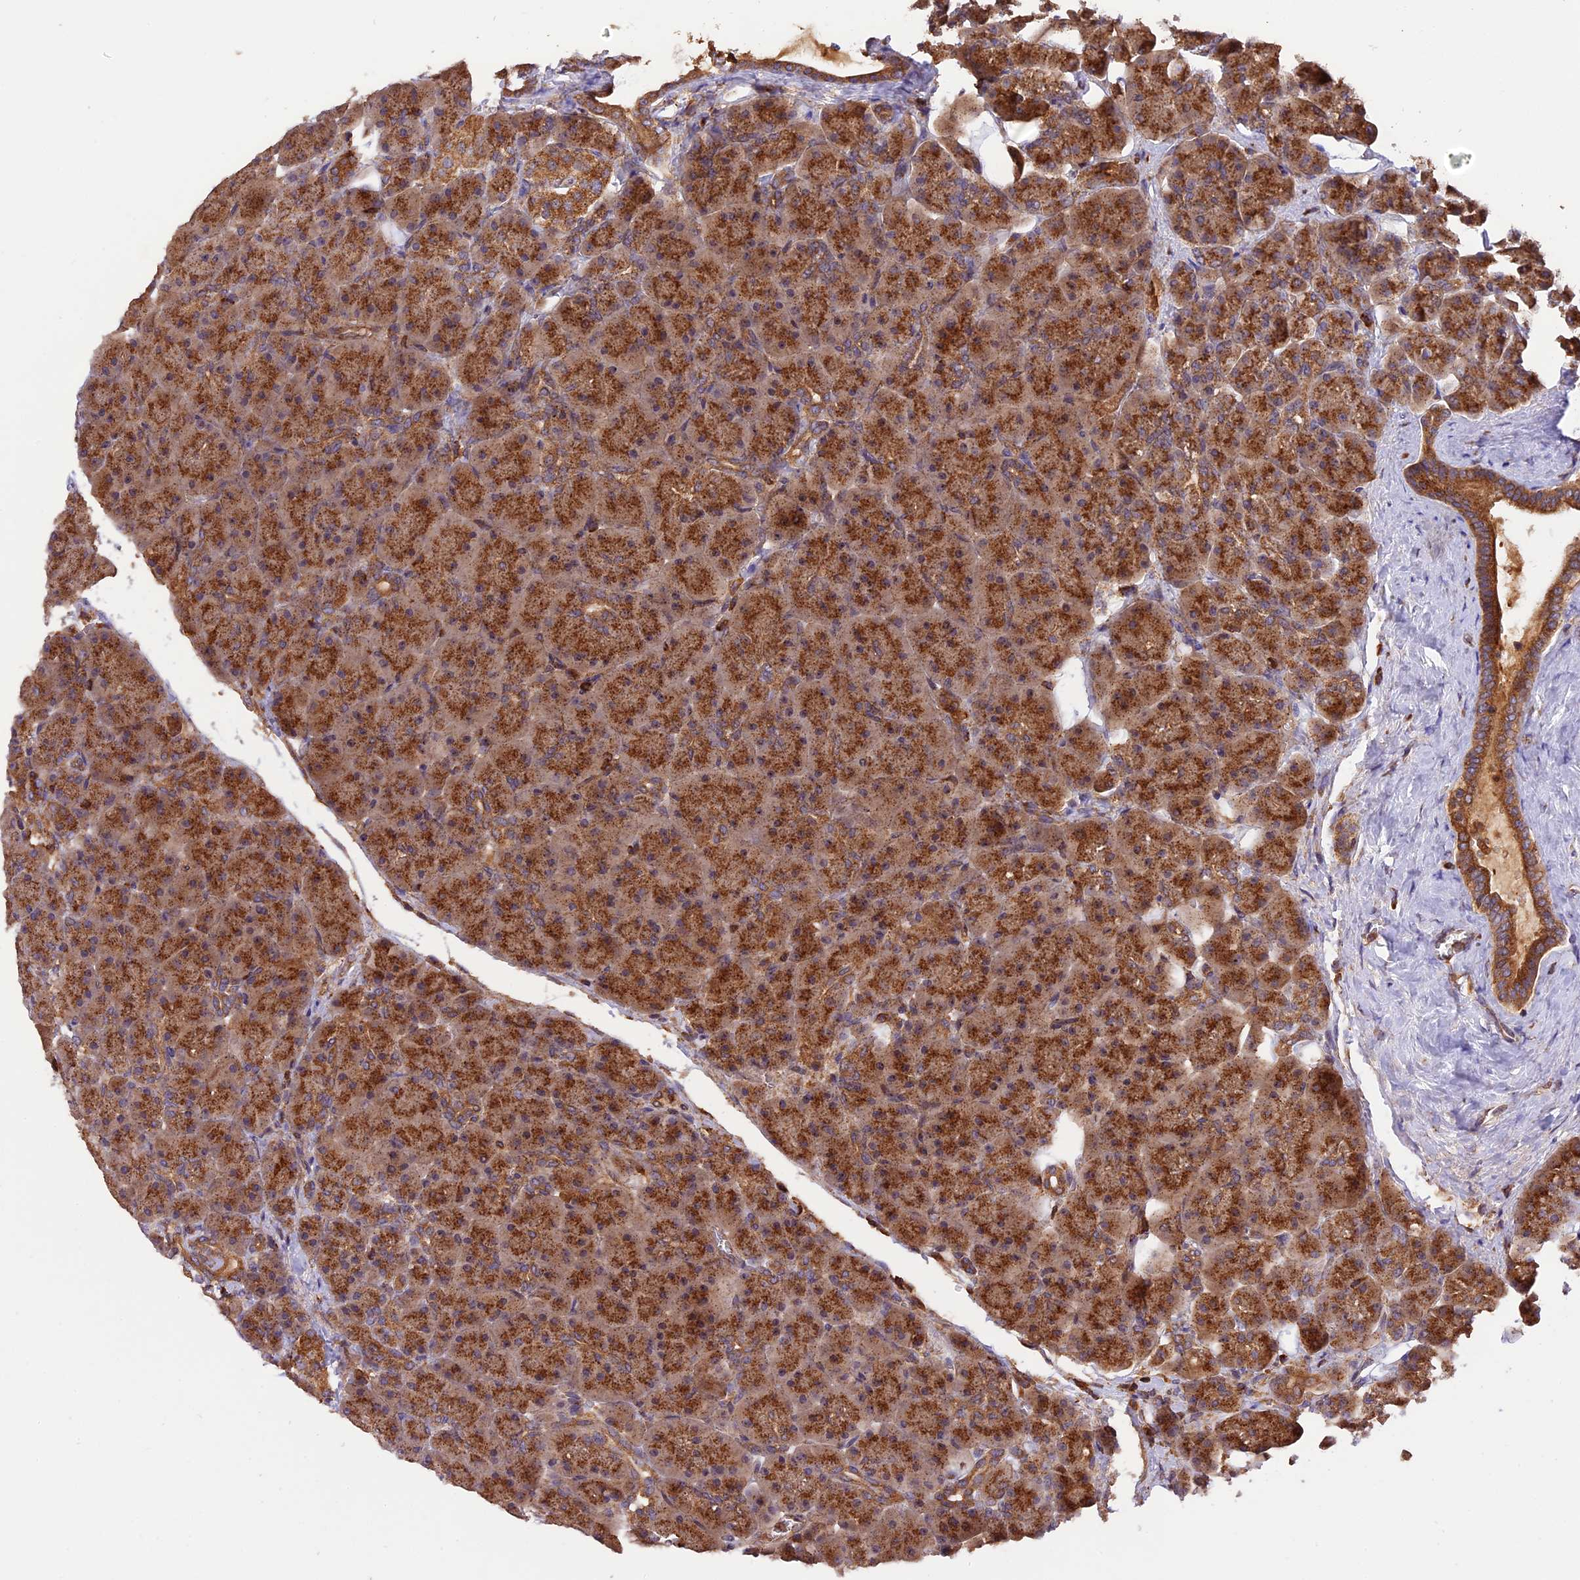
{"staining": {"intensity": "strong", "quantity": ">75%", "location": "cytoplasmic/membranous"}, "tissue": "pancreas", "cell_type": "Exocrine glandular cells", "image_type": "normal", "snomed": [{"axis": "morphology", "description": "Normal tissue, NOS"}, {"axis": "topography", "description": "Pancreas"}], "caption": "IHC of normal human pancreas shows high levels of strong cytoplasmic/membranous staining in about >75% of exocrine glandular cells. The protein of interest is stained brown, and the nuclei are stained in blue (DAB (3,3'-diaminobenzidine) IHC with brightfield microscopy, high magnification).", "gene": "PEX3", "patient": {"sex": "male", "age": 66}}